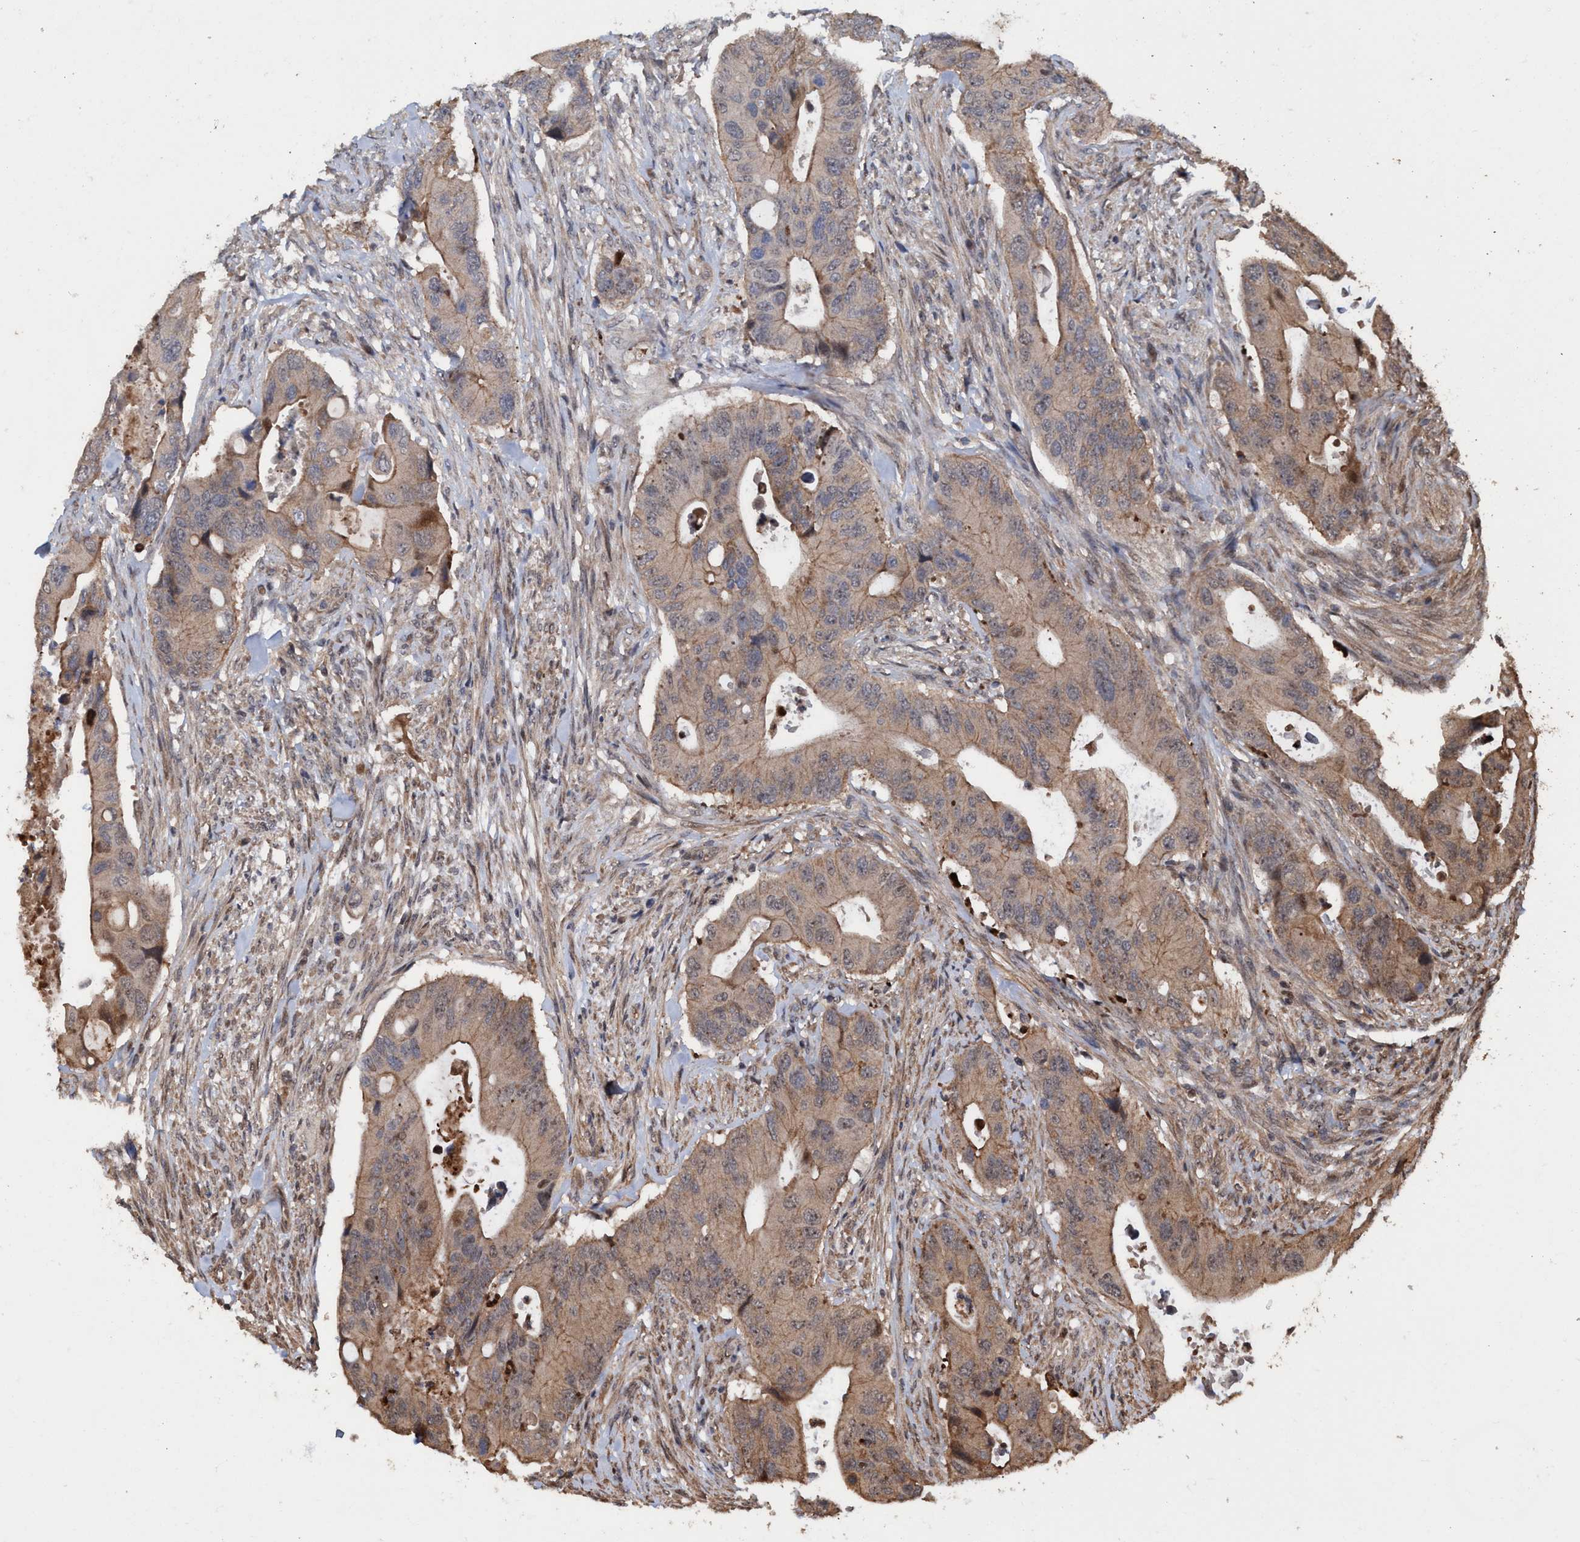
{"staining": {"intensity": "moderate", "quantity": "25%-75%", "location": "cytoplasmic/membranous"}, "tissue": "colorectal cancer", "cell_type": "Tumor cells", "image_type": "cancer", "snomed": [{"axis": "morphology", "description": "Adenocarcinoma, NOS"}, {"axis": "topography", "description": "Rectum"}], "caption": "An image showing moderate cytoplasmic/membranous expression in about 25%-75% of tumor cells in adenocarcinoma (colorectal), as visualized by brown immunohistochemical staining.", "gene": "TRPC7", "patient": {"sex": "female", "age": 57}}